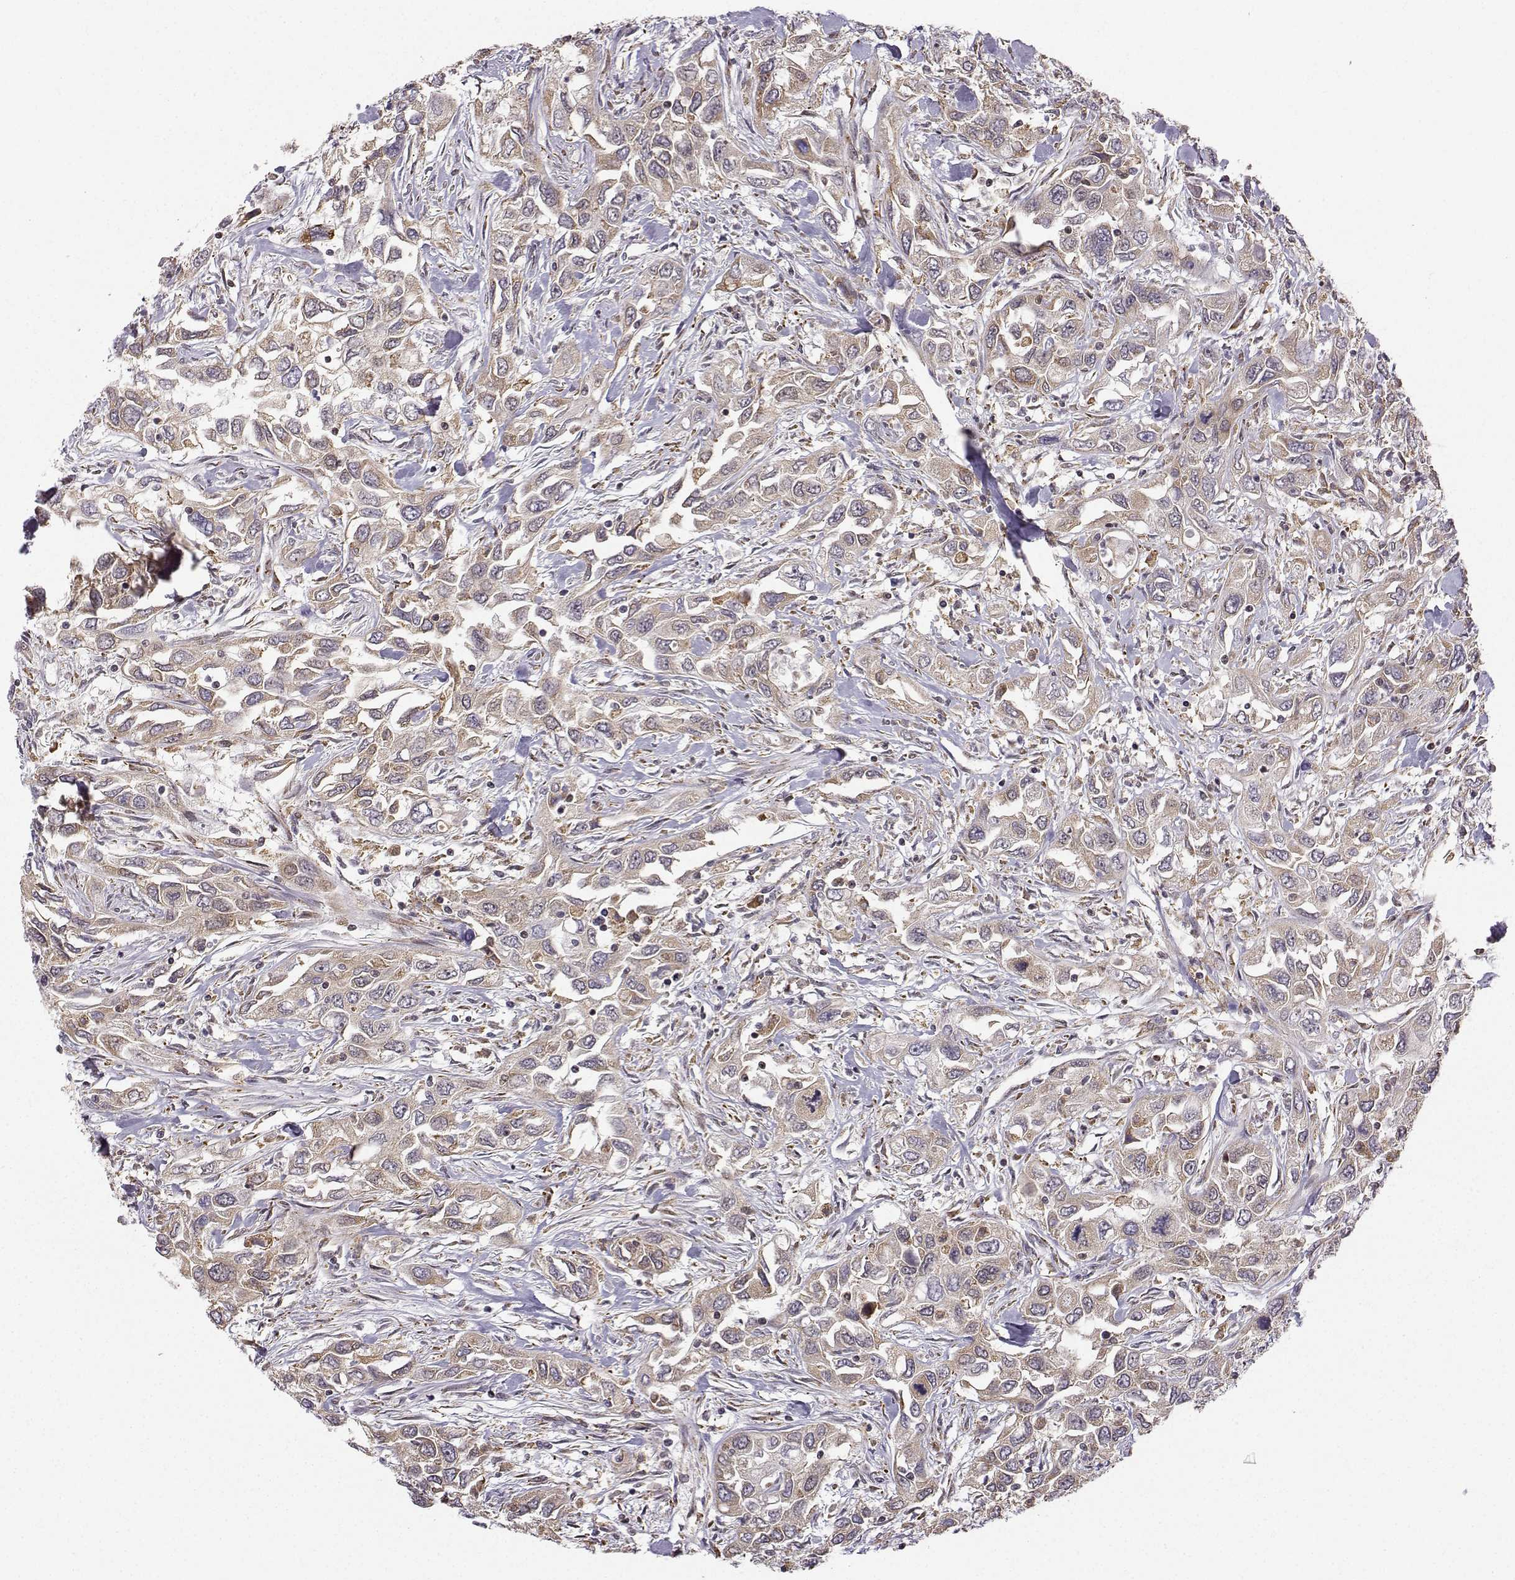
{"staining": {"intensity": "weak", "quantity": "25%-75%", "location": "nuclear"}, "tissue": "urothelial cancer", "cell_type": "Tumor cells", "image_type": "cancer", "snomed": [{"axis": "morphology", "description": "Urothelial carcinoma, High grade"}, {"axis": "topography", "description": "Urinary bladder"}], "caption": "Immunohistochemical staining of human high-grade urothelial carcinoma shows low levels of weak nuclear expression in approximately 25%-75% of tumor cells. Nuclei are stained in blue.", "gene": "EZH1", "patient": {"sex": "male", "age": 76}}